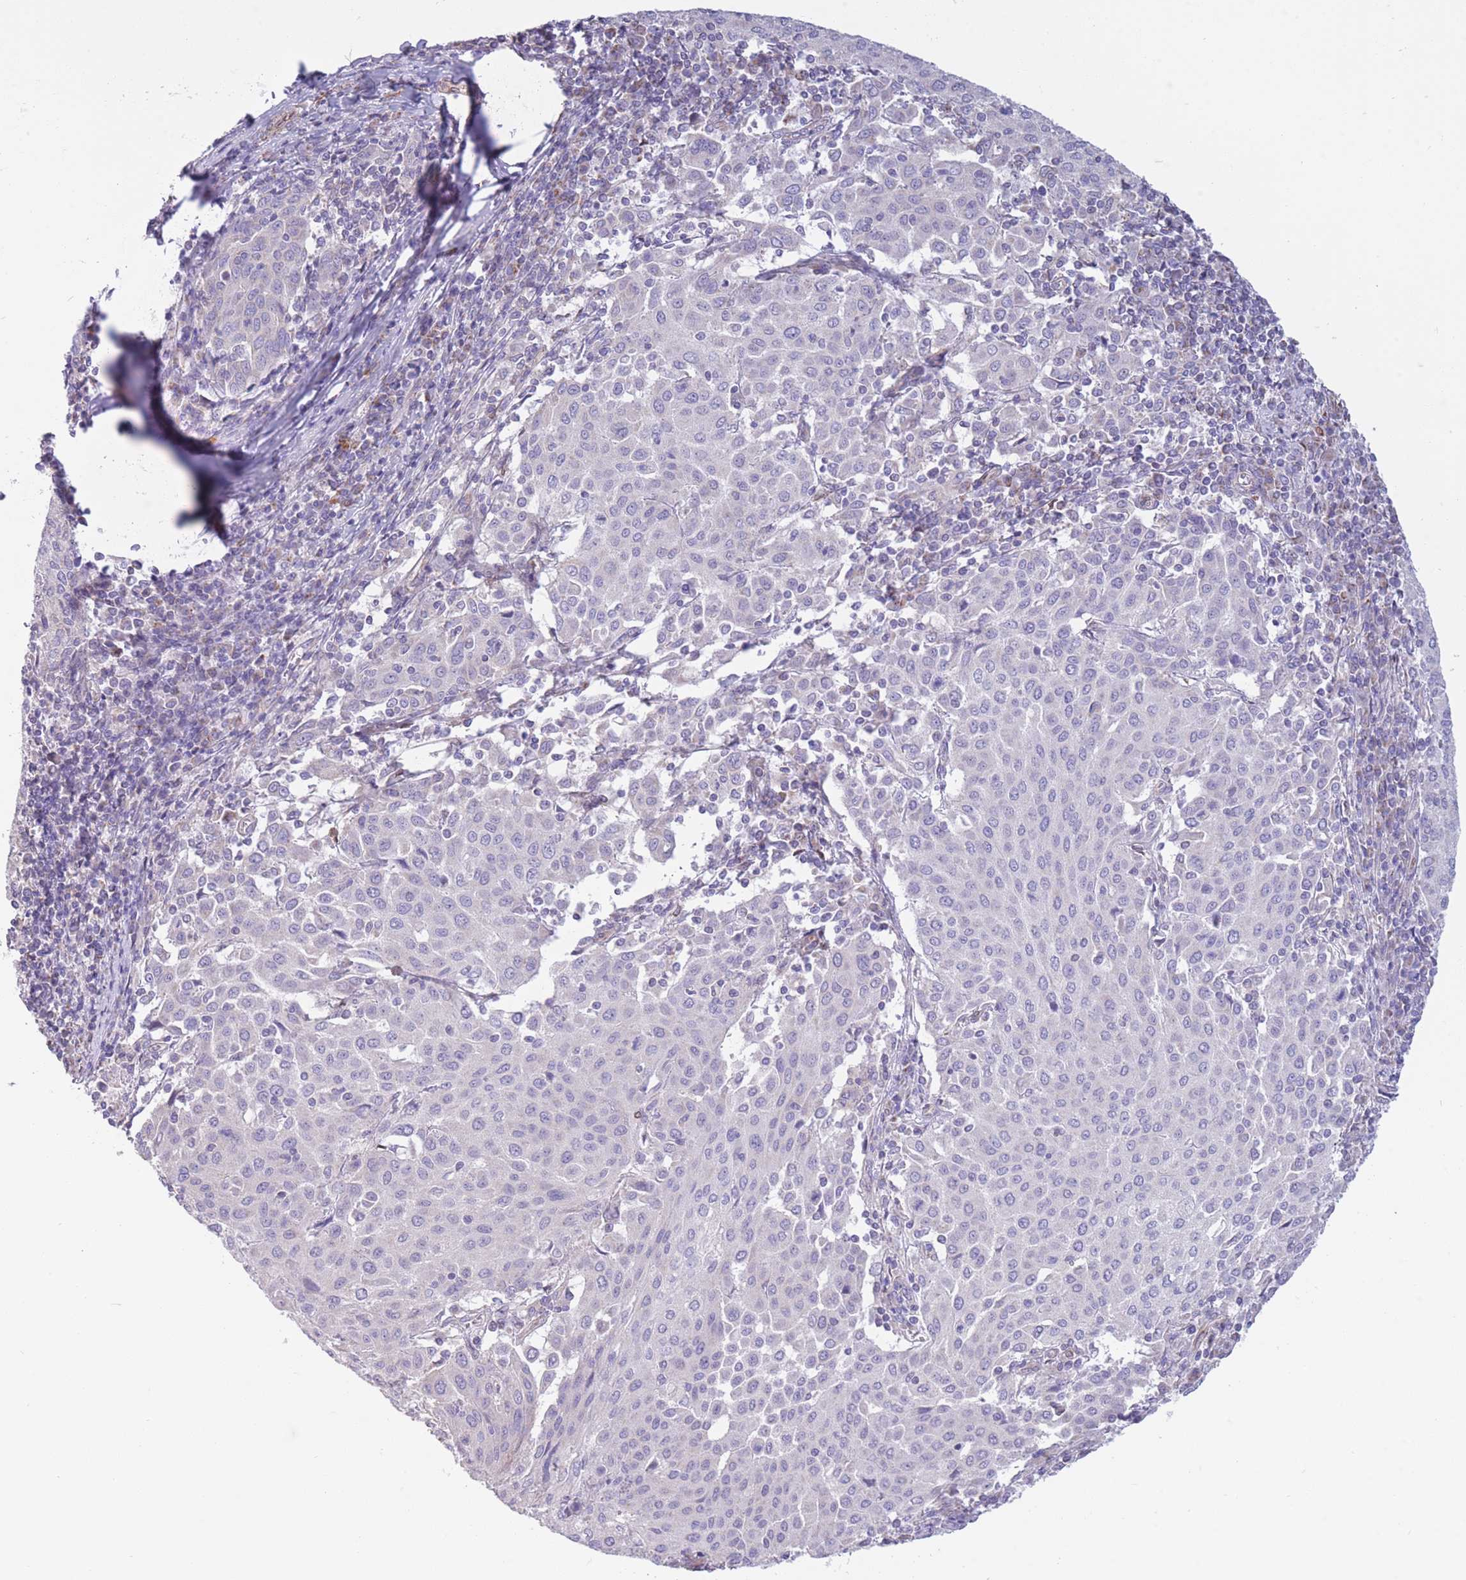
{"staining": {"intensity": "negative", "quantity": "none", "location": "none"}, "tissue": "cervical cancer", "cell_type": "Tumor cells", "image_type": "cancer", "snomed": [{"axis": "morphology", "description": "Squamous cell carcinoma, NOS"}, {"axis": "topography", "description": "Cervix"}], "caption": "Immunohistochemistry histopathology image of human cervical cancer stained for a protein (brown), which reveals no staining in tumor cells.", "gene": "PDHA1", "patient": {"sex": "female", "age": 46}}